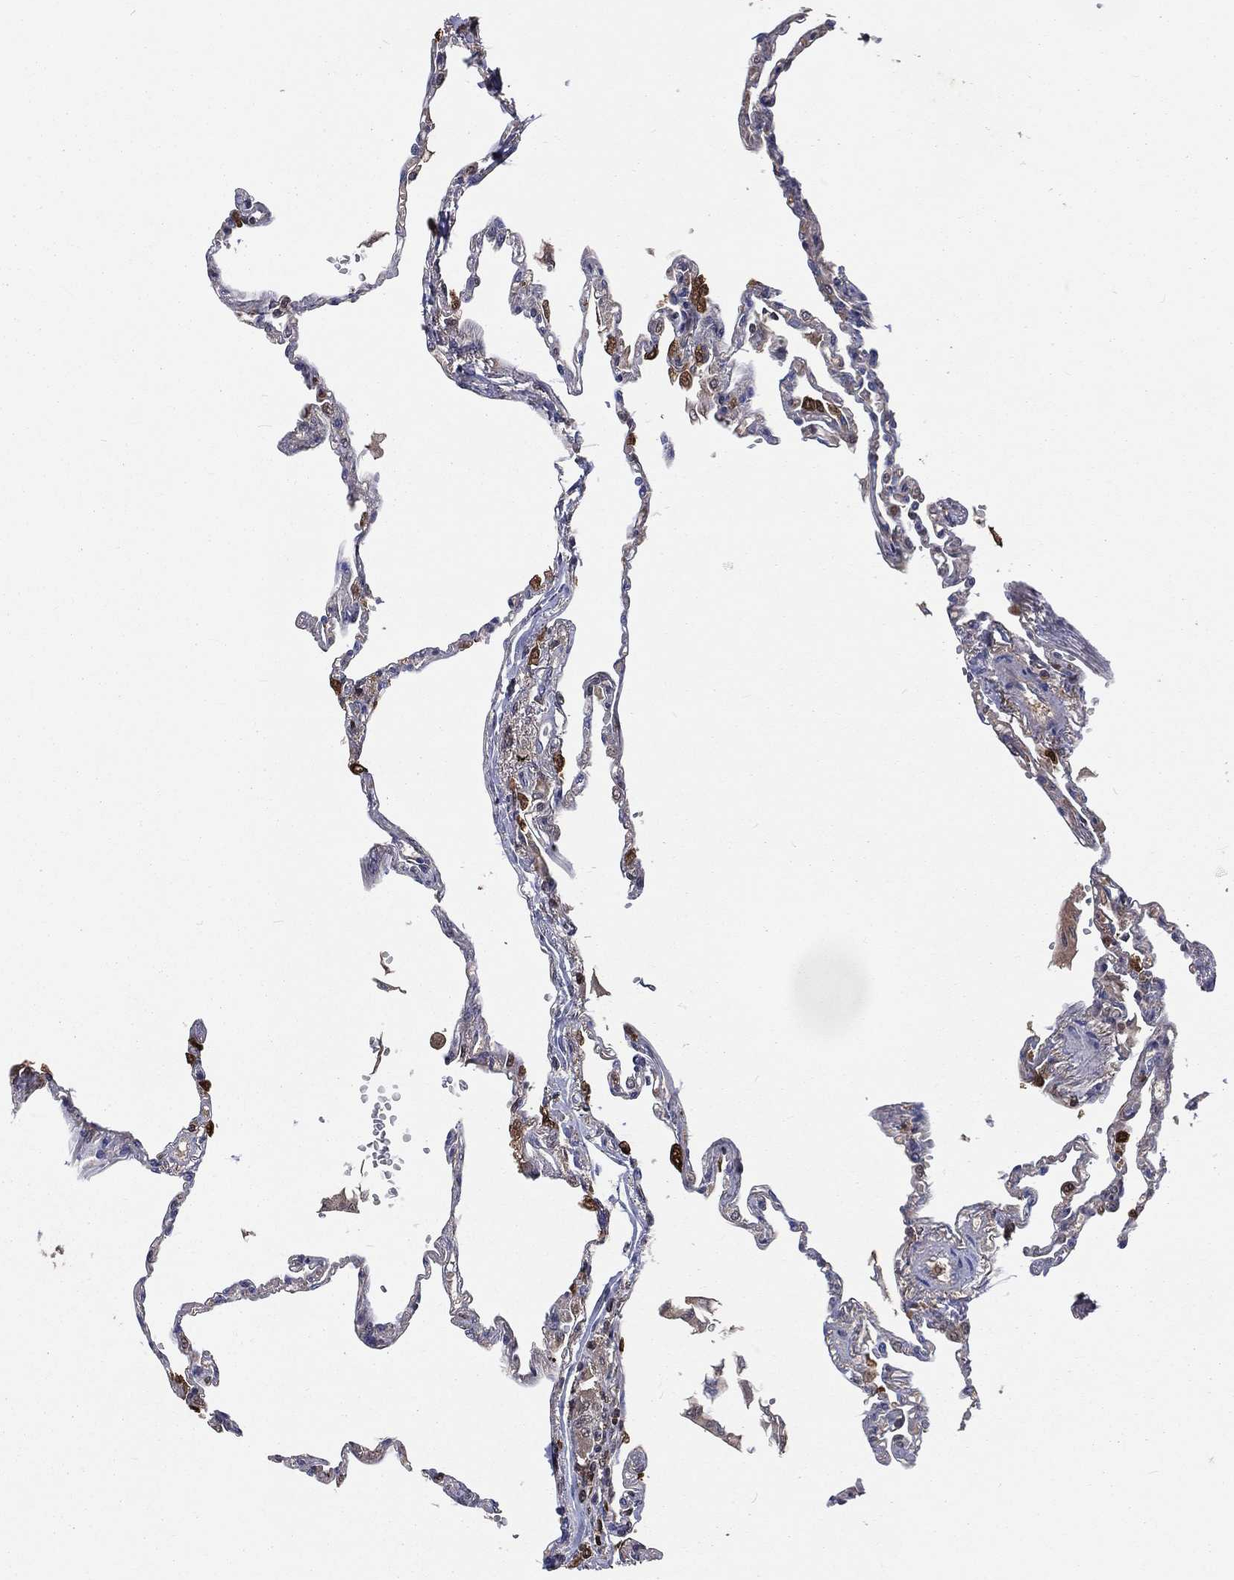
{"staining": {"intensity": "strong", "quantity": "<25%", "location": "nuclear"}, "tissue": "lung", "cell_type": "Alveolar cells", "image_type": "normal", "snomed": [{"axis": "morphology", "description": "Normal tissue, NOS"}, {"axis": "topography", "description": "Lung"}], "caption": "Normal lung was stained to show a protein in brown. There is medium levels of strong nuclear staining in approximately <25% of alveolar cells. Nuclei are stained in blue.", "gene": "TBC1D2", "patient": {"sex": "male", "age": 78}}